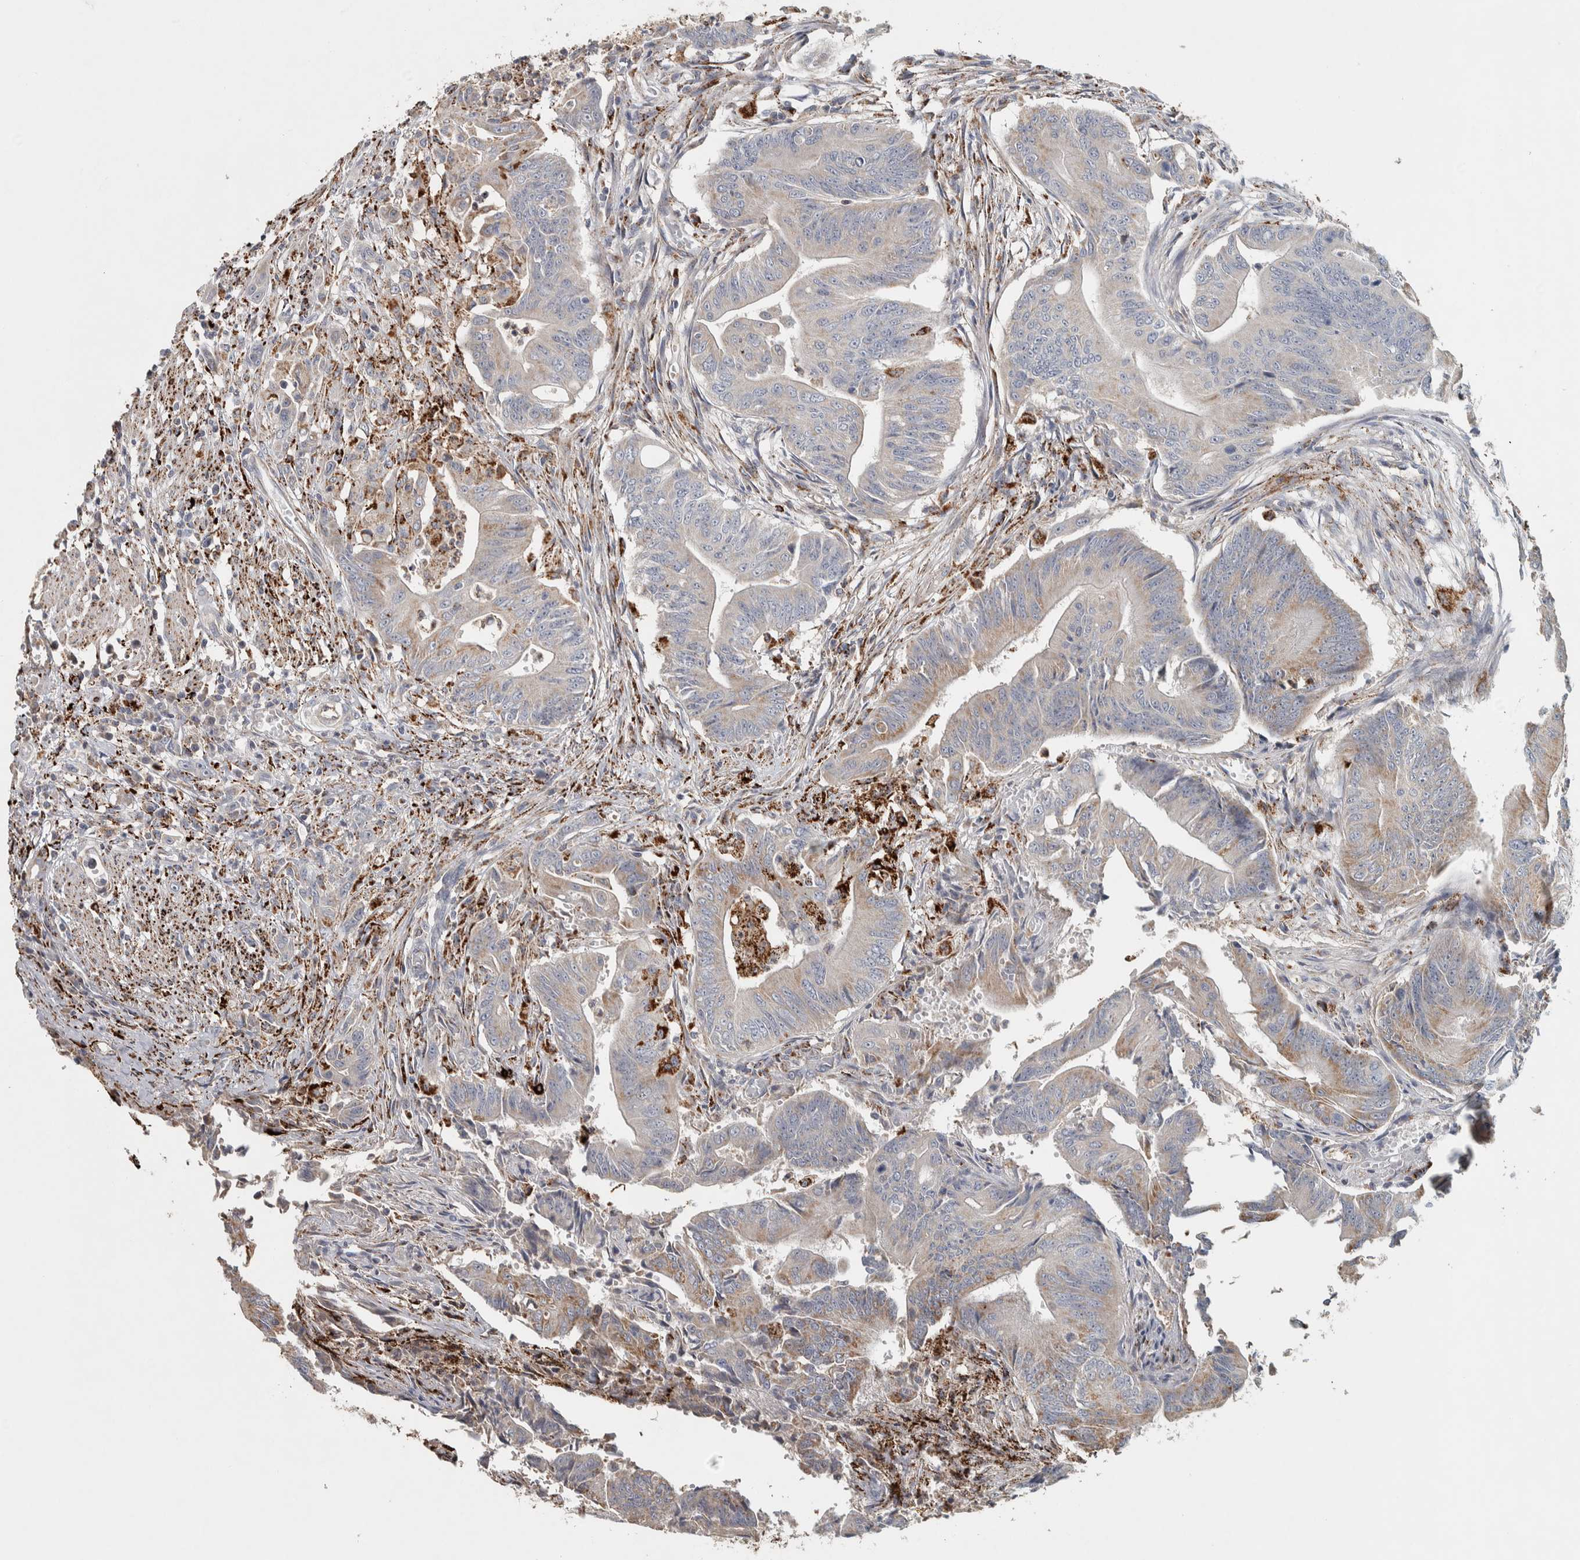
{"staining": {"intensity": "weak", "quantity": "<25%", "location": "cytoplasmic/membranous"}, "tissue": "colorectal cancer", "cell_type": "Tumor cells", "image_type": "cancer", "snomed": [{"axis": "morphology", "description": "Adenoma, NOS"}, {"axis": "morphology", "description": "Adenocarcinoma, NOS"}, {"axis": "topography", "description": "Colon"}], "caption": "This histopathology image is of colorectal adenoma stained with immunohistochemistry (IHC) to label a protein in brown with the nuclei are counter-stained blue. There is no staining in tumor cells.", "gene": "FAM78A", "patient": {"sex": "male", "age": 79}}